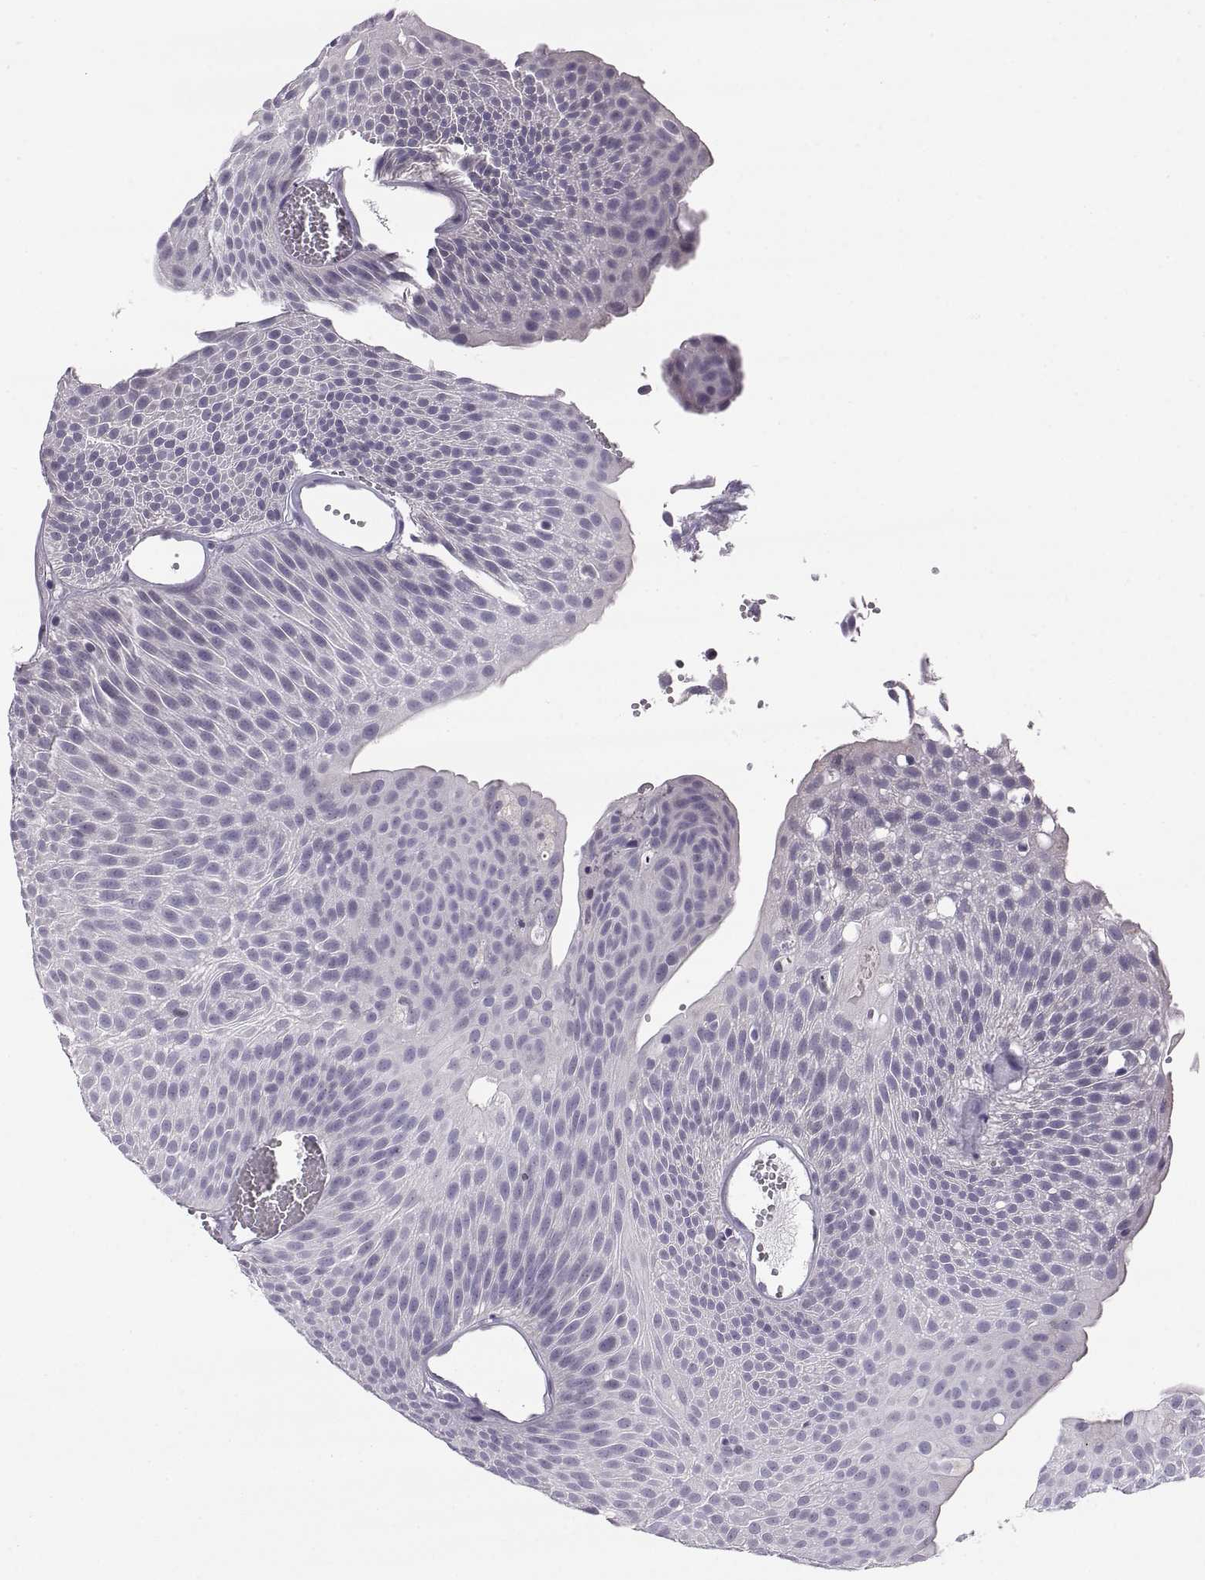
{"staining": {"intensity": "negative", "quantity": "none", "location": "none"}, "tissue": "urothelial cancer", "cell_type": "Tumor cells", "image_type": "cancer", "snomed": [{"axis": "morphology", "description": "Urothelial carcinoma, Low grade"}, {"axis": "topography", "description": "Urinary bladder"}], "caption": "Immunohistochemical staining of human urothelial carcinoma (low-grade) displays no significant staining in tumor cells.", "gene": "MAGEB18", "patient": {"sex": "male", "age": 52}}